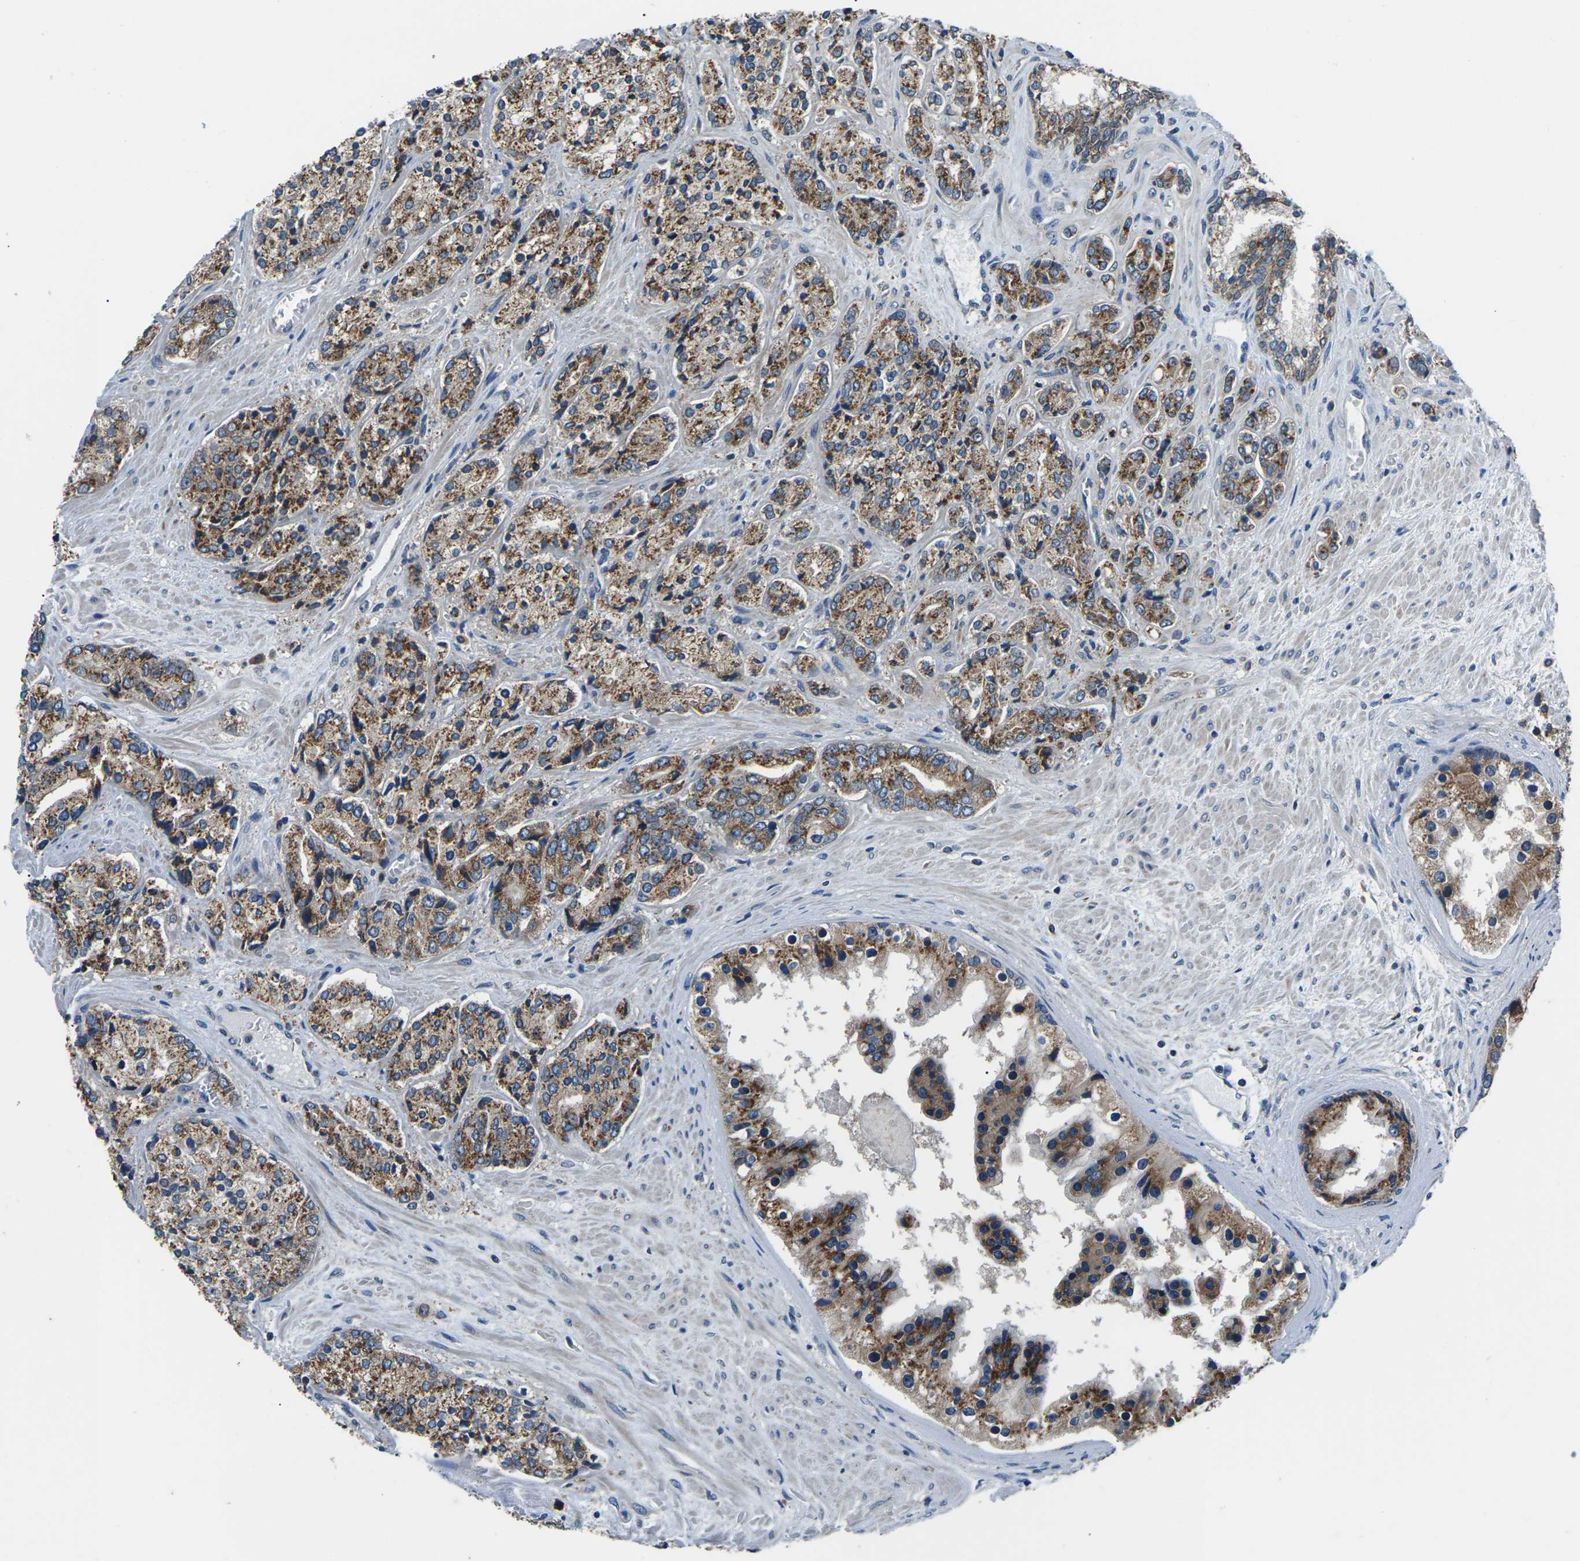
{"staining": {"intensity": "moderate", "quantity": ">75%", "location": "cytoplasmic/membranous"}, "tissue": "prostate cancer", "cell_type": "Tumor cells", "image_type": "cancer", "snomed": [{"axis": "morphology", "description": "Adenocarcinoma, High grade"}, {"axis": "topography", "description": "Prostate"}], "caption": "Immunohistochemical staining of prostate cancer reveals medium levels of moderate cytoplasmic/membranous positivity in about >75% of tumor cells. The staining is performed using DAB brown chromogen to label protein expression. The nuclei are counter-stained blue using hematoxylin.", "gene": "GABRP", "patient": {"sex": "male", "age": 71}}